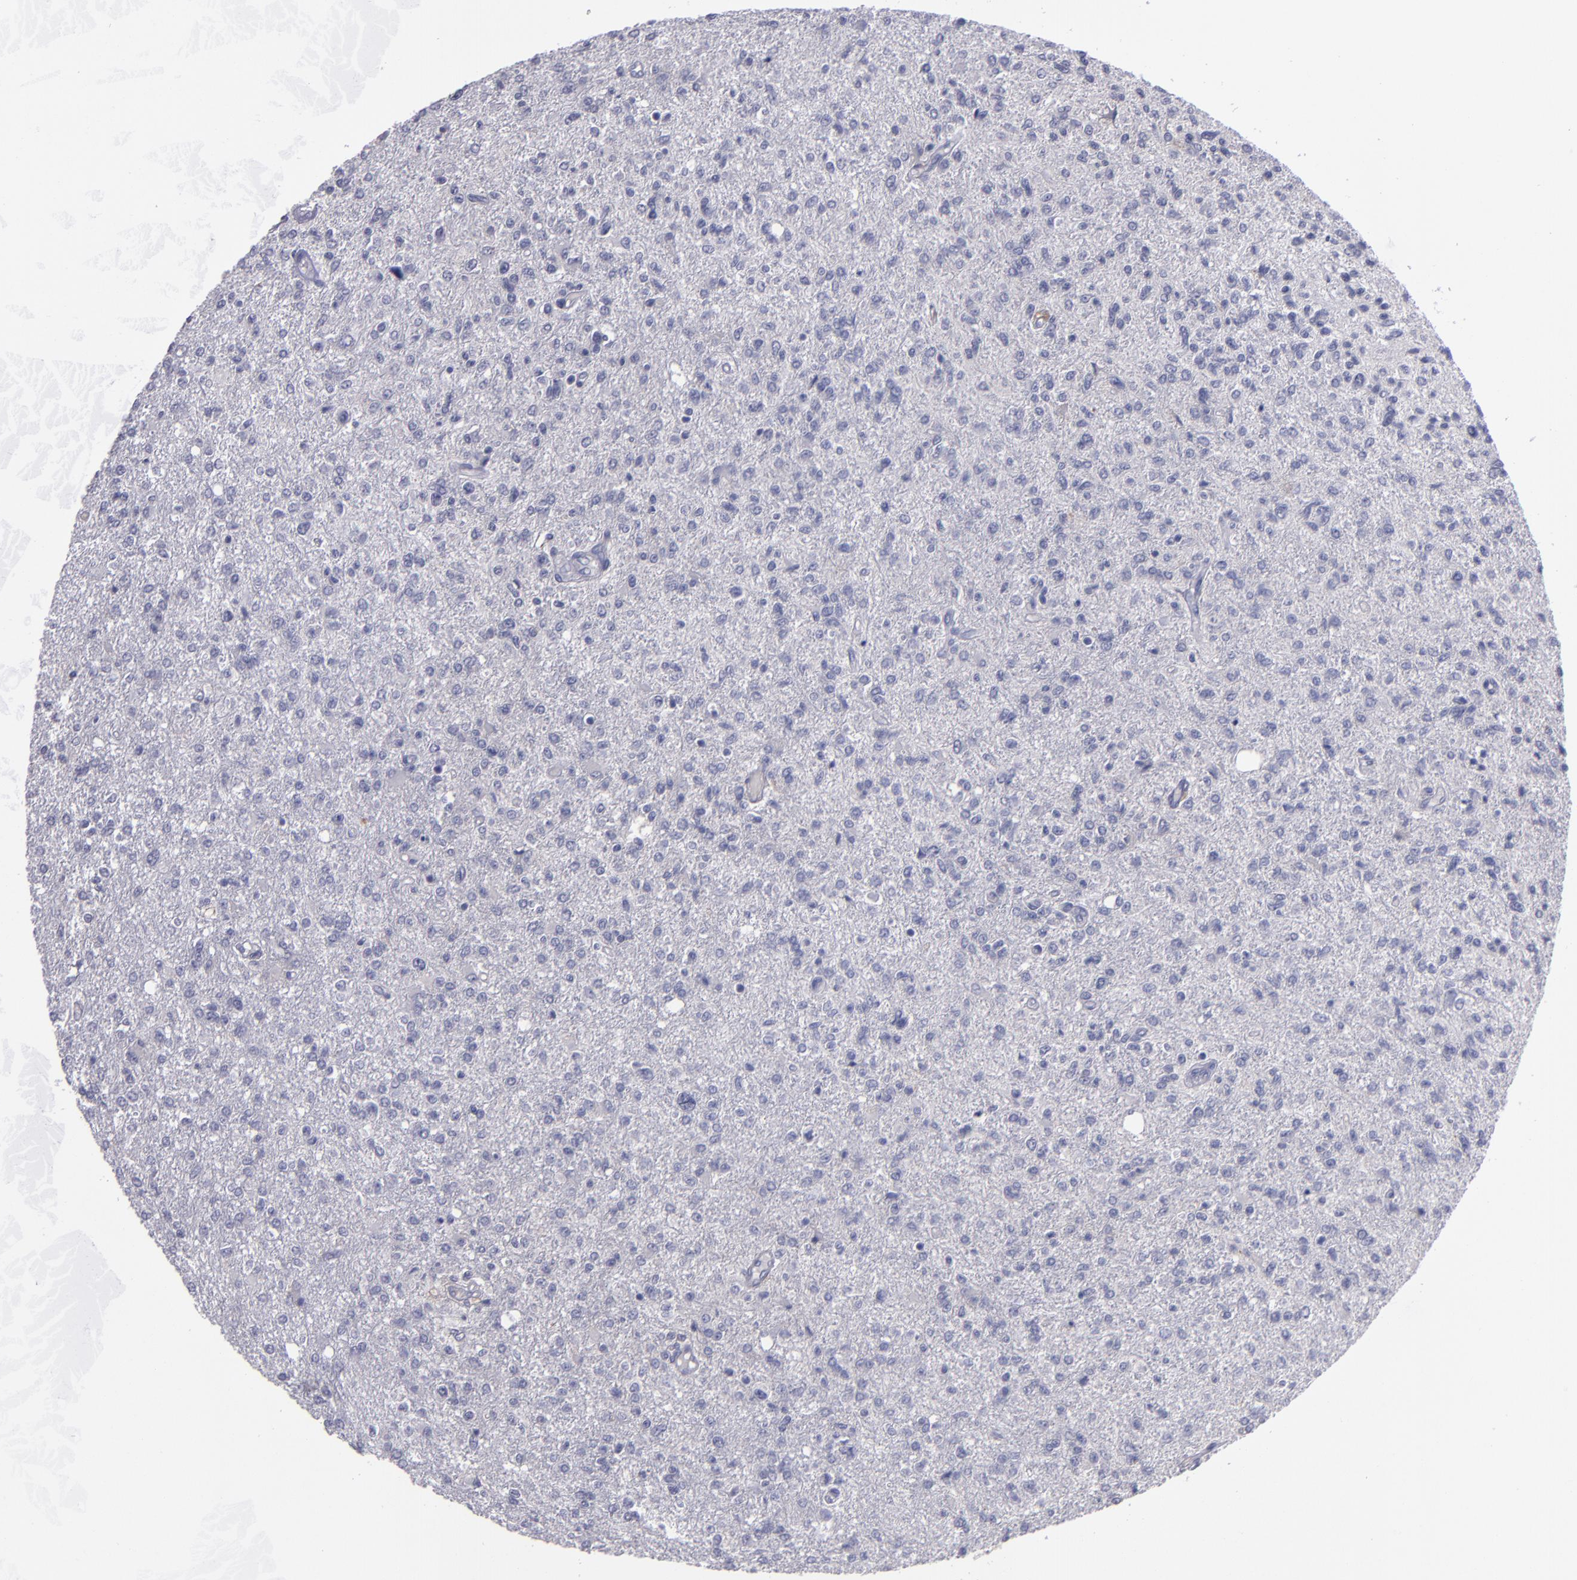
{"staining": {"intensity": "negative", "quantity": "none", "location": "none"}, "tissue": "glioma", "cell_type": "Tumor cells", "image_type": "cancer", "snomed": [{"axis": "morphology", "description": "Glioma, malignant, High grade"}, {"axis": "topography", "description": "Cerebral cortex"}], "caption": "Glioma stained for a protein using immunohistochemistry (IHC) shows no expression tumor cells.", "gene": "CDH3", "patient": {"sex": "male", "age": 76}}